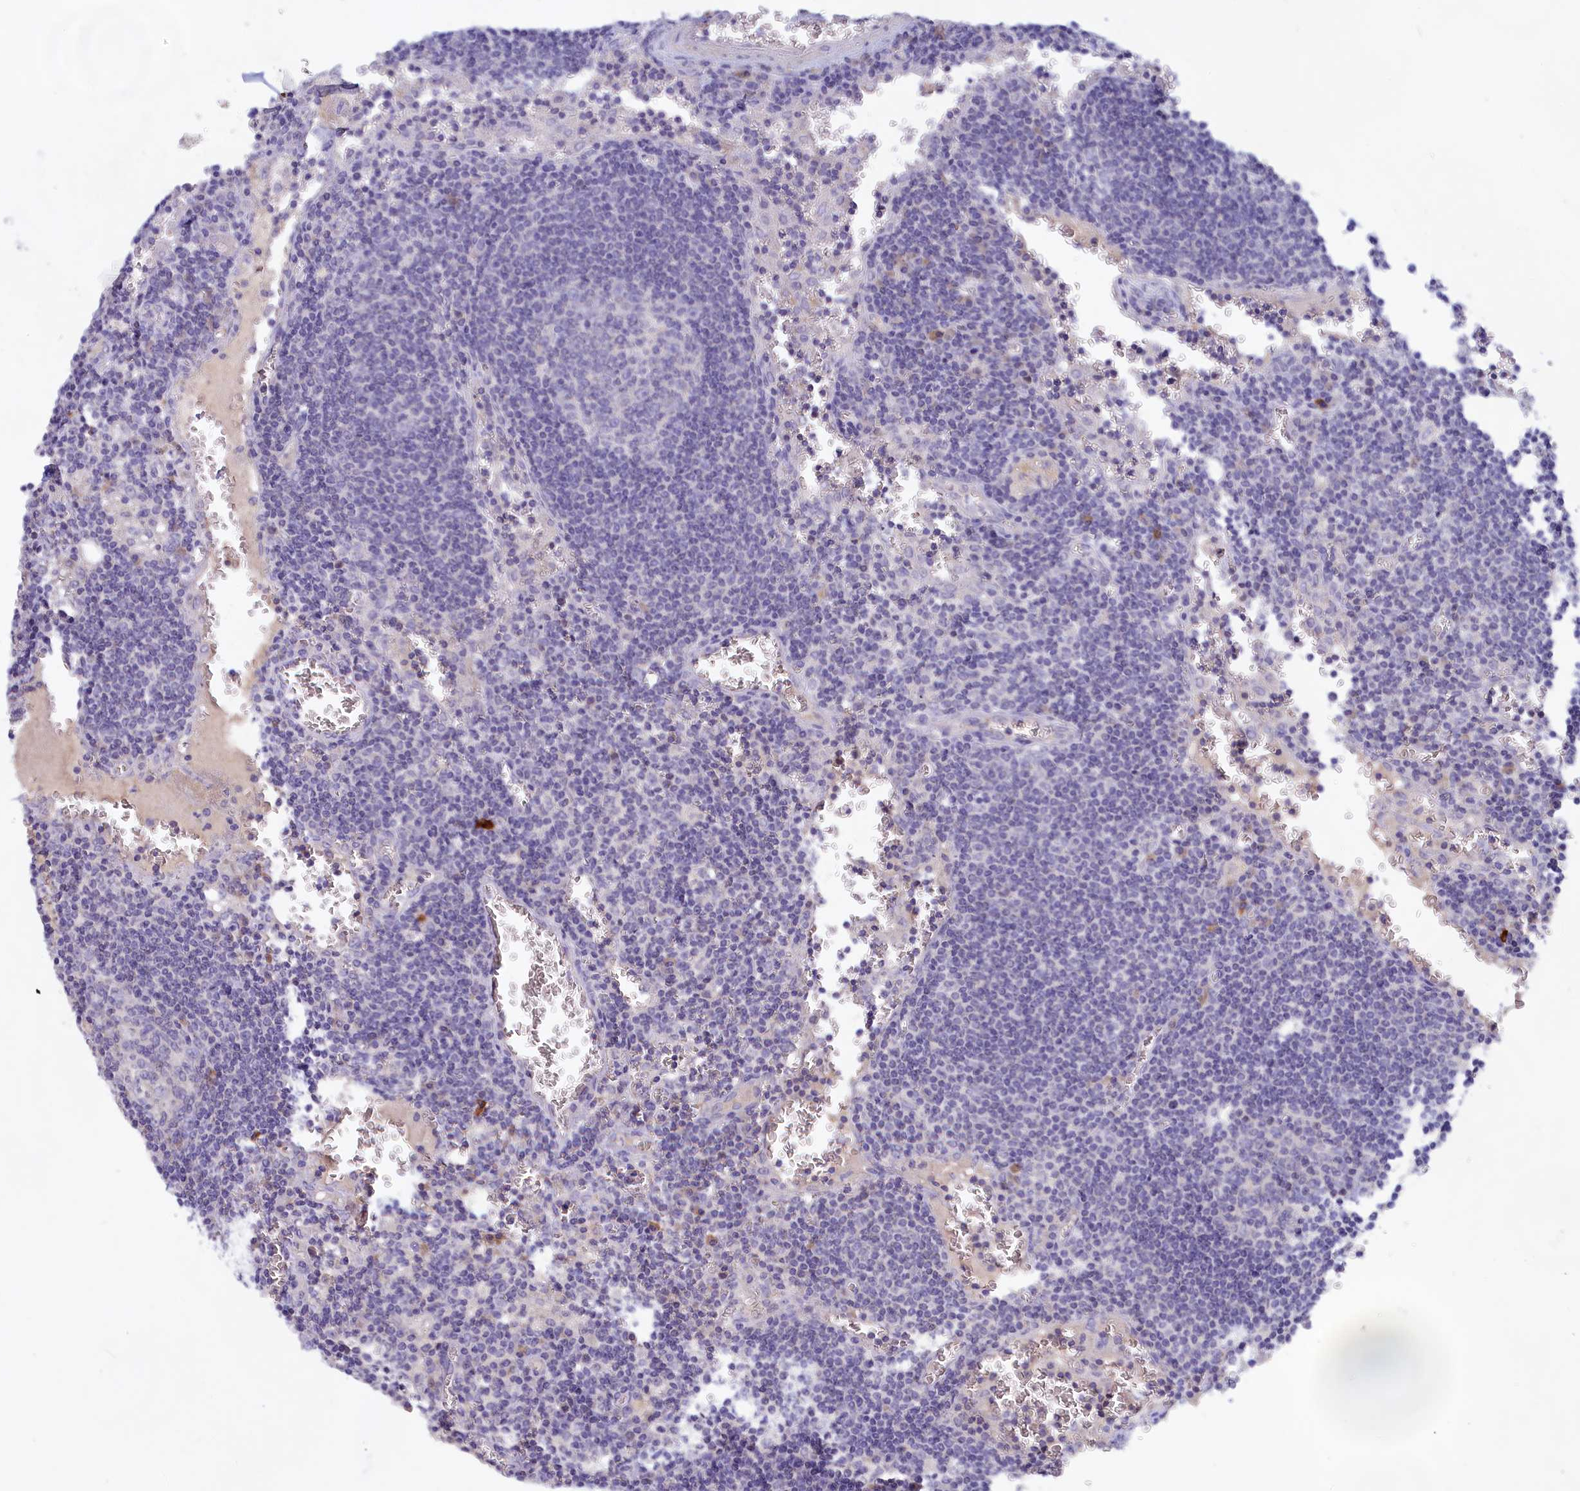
{"staining": {"intensity": "negative", "quantity": "none", "location": "none"}, "tissue": "lymph node", "cell_type": "Germinal center cells", "image_type": "normal", "snomed": [{"axis": "morphology", "description": "Normal tissue, NOS"}, {"axis": "topography", "description": "Lymph node"}], "caption": "Immunohistochemistry image of unremarkable lymph node: lymph node stained with DAB (3,3'-diaminobenzidine) exhibits no significant protein staining in germinal center cells. Nuclei are stained in blue.", "gene": "ADGRA1", "patient": {"sex": "female", "age": 73}}